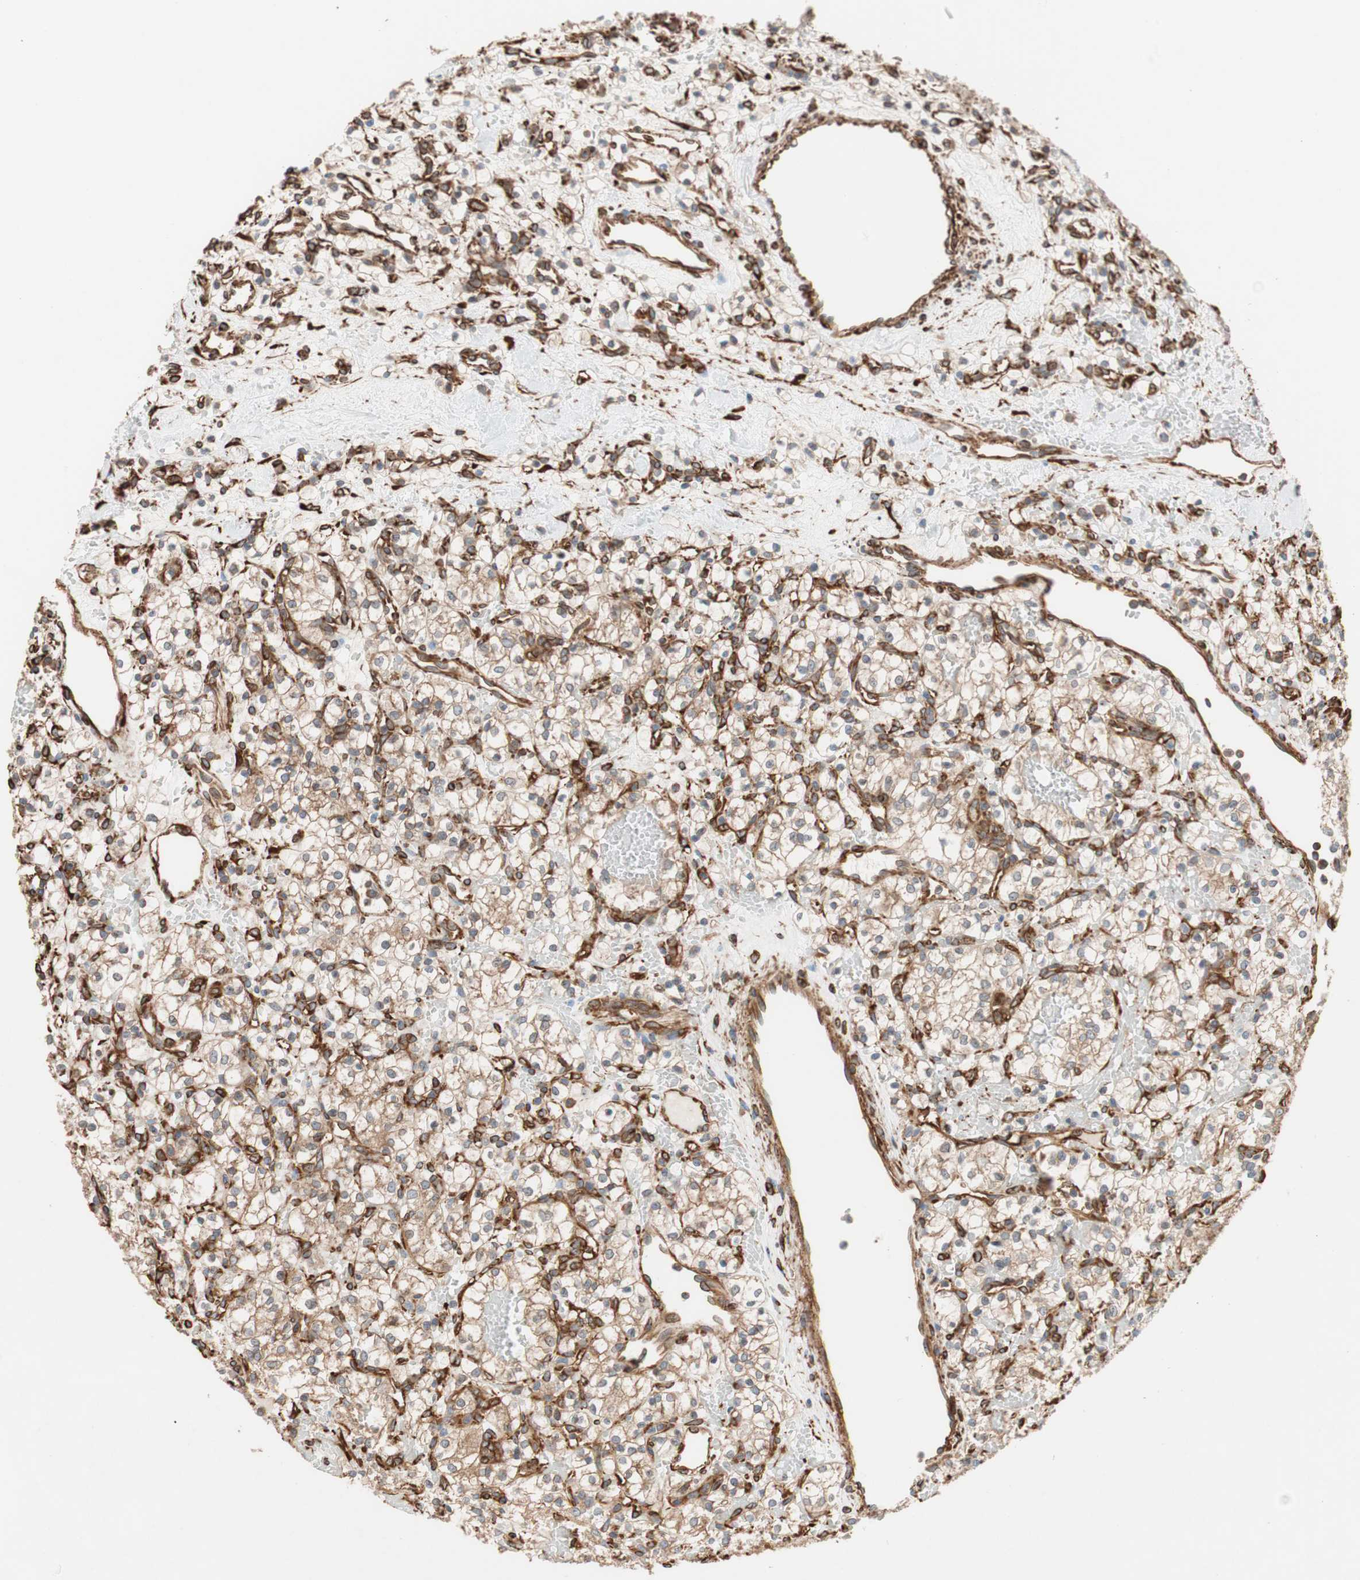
{"staining": {"intensity": "moderate", "quantity": ">75%", "location": "cytoplasmic/membranous"}, "tissue": "renal cancer", "cell_type": "Tumor cells", "image_type": "cancer", "snomed": [{"axis": "morphology", "description": "Adenocarcinoma, NOS"}, {"axis": "topography", "description": "Kidney"}], "caption": "This micrograph reveals immunohistochemistry (IHC) staining of renal cancer (adenocarcinoma), with medium moderate cytoplasmic/membranous expression in approximately >75% of tumor cells.", "gene": "GPSM2", "patient": {"sex": "female", "age": 60}}